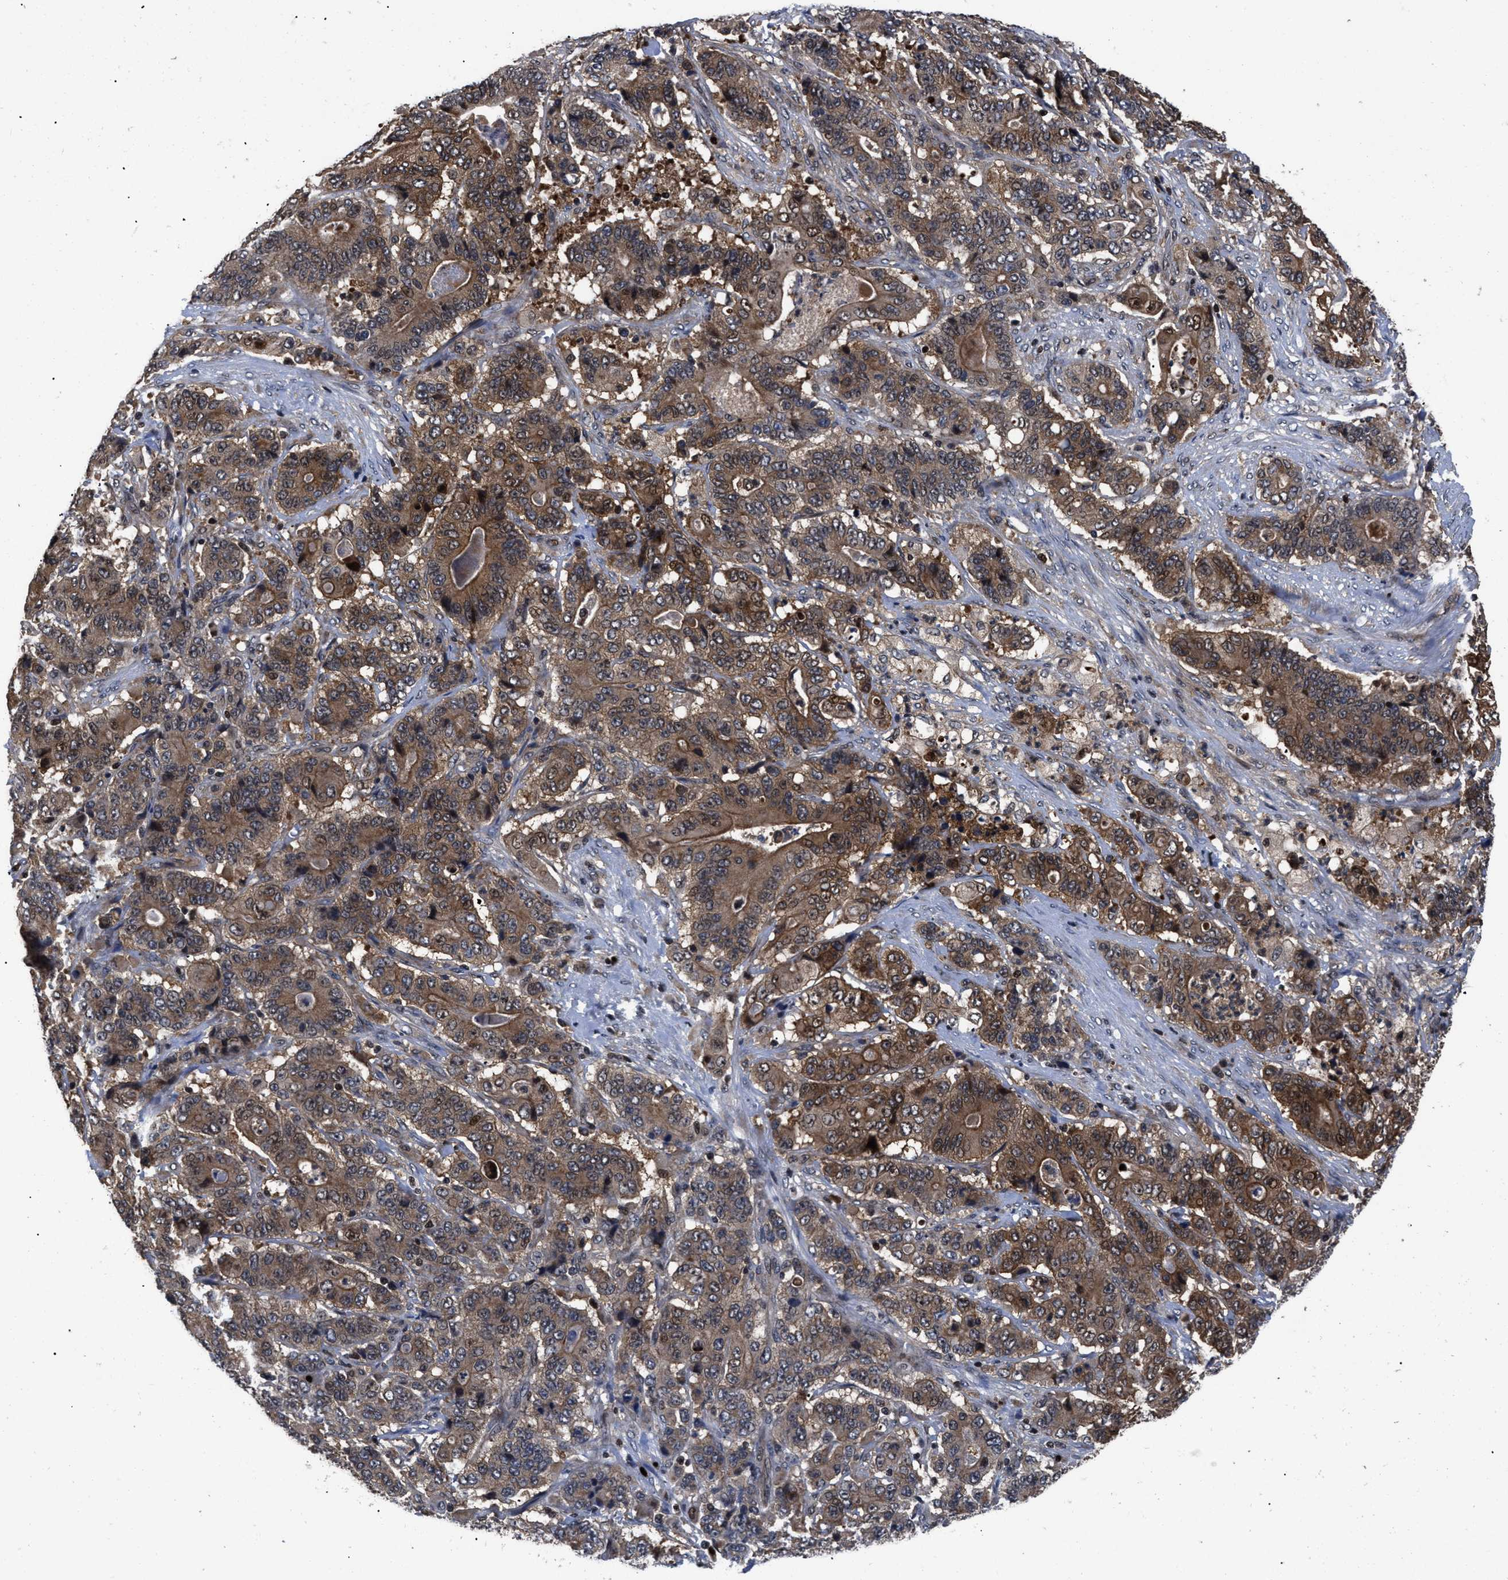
{"staining": {"intensity": "moderate", "quantity": ">75%", "location": "cytoplasmic/membranous"}, "tissue": "stomach cancer", "cell_type": "Tumor cells", "image_type": "cancer", "snomed": [{"axis": "morphology", "description": "Adenocarcinoma, NOS"}, {"axis": "topography", "description": "Stomach"}], "caption": "Immunohistochemistry (IHC) of stomach adenocarcinoma displays medium levels of moderate cytoplasmic/membranous staining in approximately >75% of tumor cells.", "gene": "FAM200A", "patient": {"sex": "female", "age": 73}}